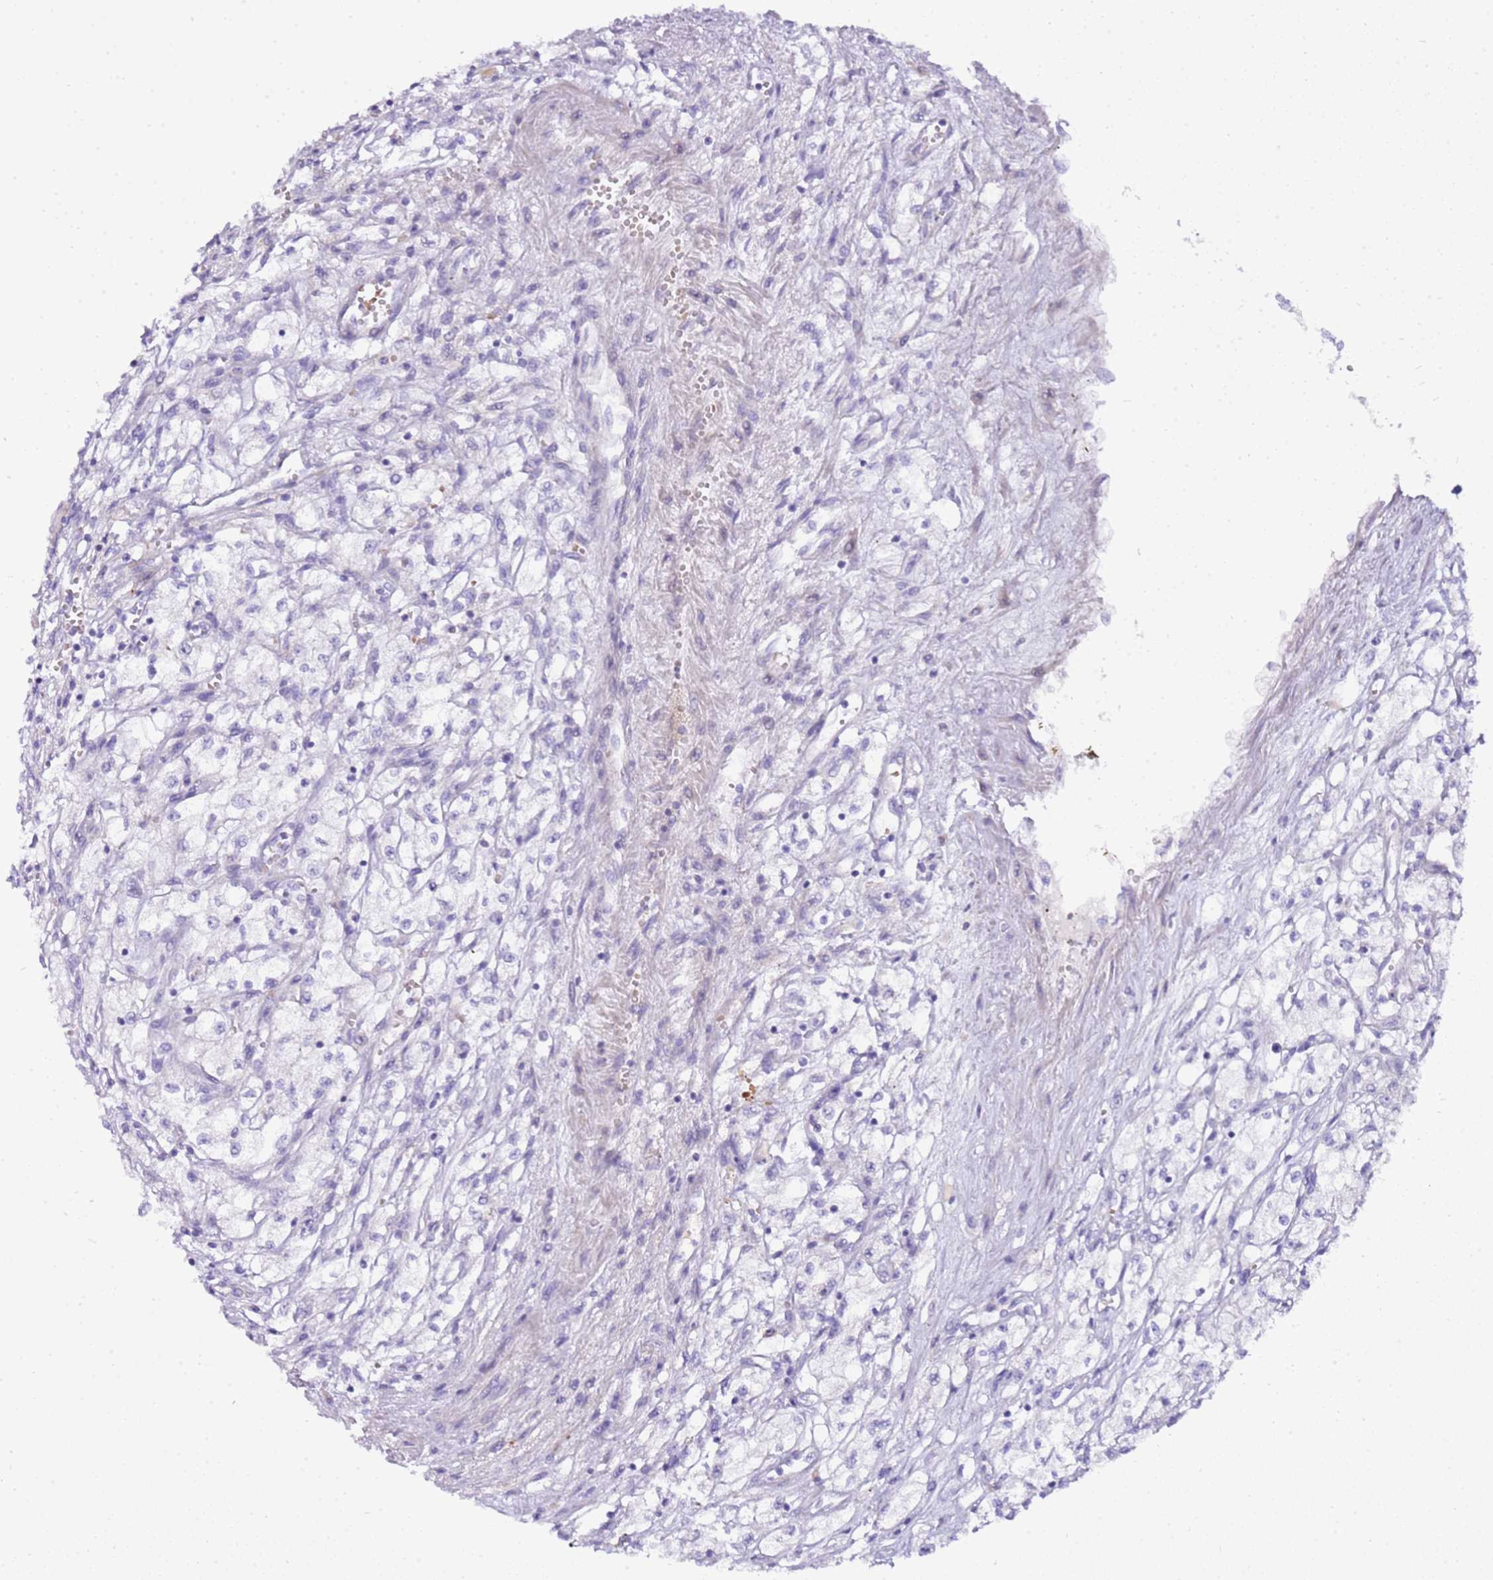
{"staining": {"intensity": "negative", "quantity": "none", "location": "none"}, "tissue": "renal cancer", "cell_type": "Tumor cells", "image_type": "cancer", "snomed": [{"axis": "morphology", "description": "Adenocarcinoma, NOS"}, {"axis": "topography", "description": "Kidney"}], "caption": "IHC histopathology image of neoplastic tissue: renal adenocarcinoma stained with DAB (3,3'-diaminobenzidine) reveals no significant protein positivity in tumor cells.", "gene": "DCDC2B", "patient": {"sex": "male", "age": 59}}